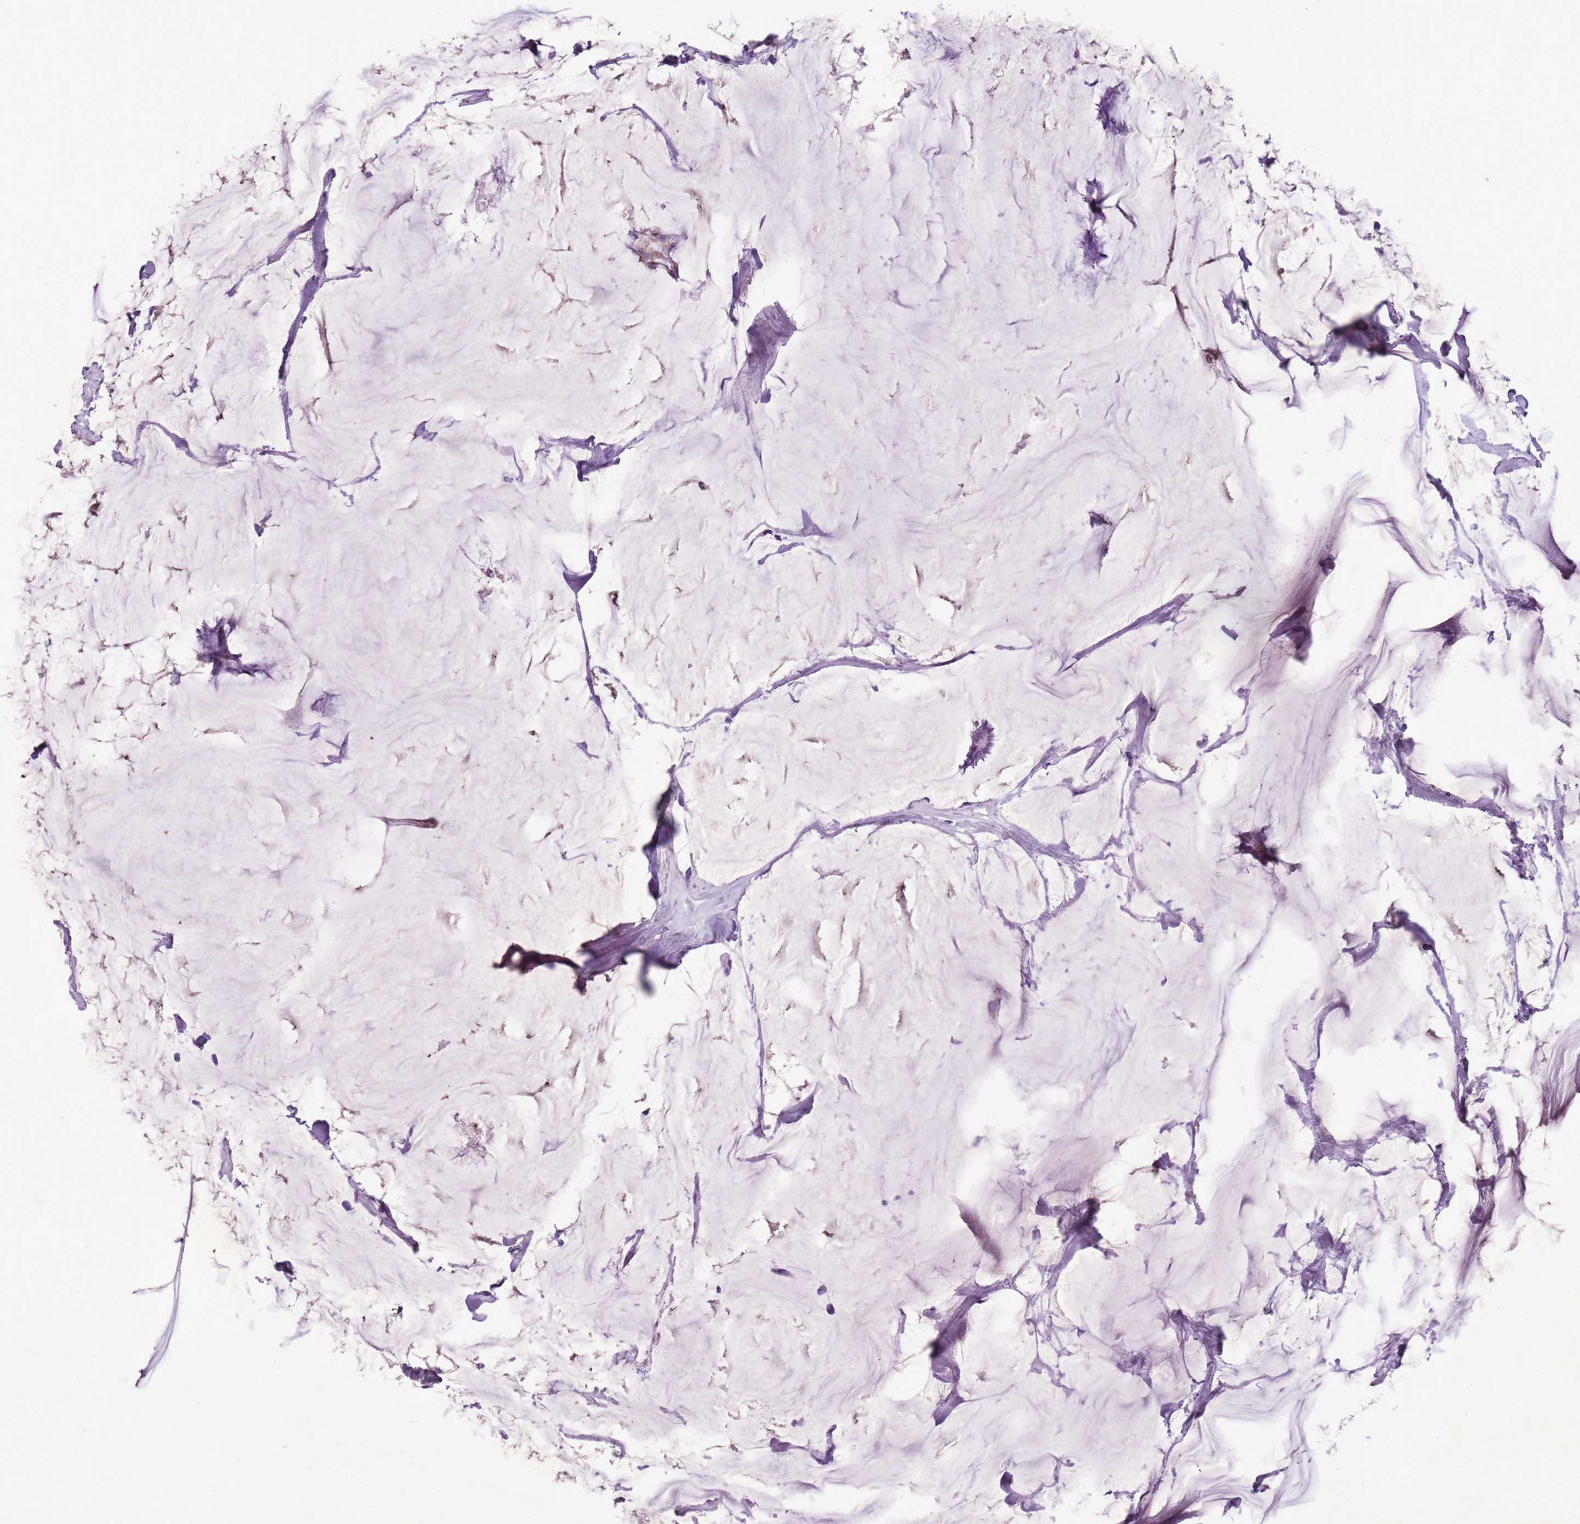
{"staining": {"intensity": "negative", "quantity": "none", "location": "none"}, "tissue": "breast cancer", "cell_type": "Tumor cells", "image_type": "cancer", "snomed": [{"axis": "morphology", "description": "Duct carcinoma"}, {"axis": "topography", "description": "Breast"}], "caption": "This is an IHC micrograph of breast cancer. There is no positivity in tumor cells.", "gene": "CELF6", "patient": {"sex": "female", "age": 93}}